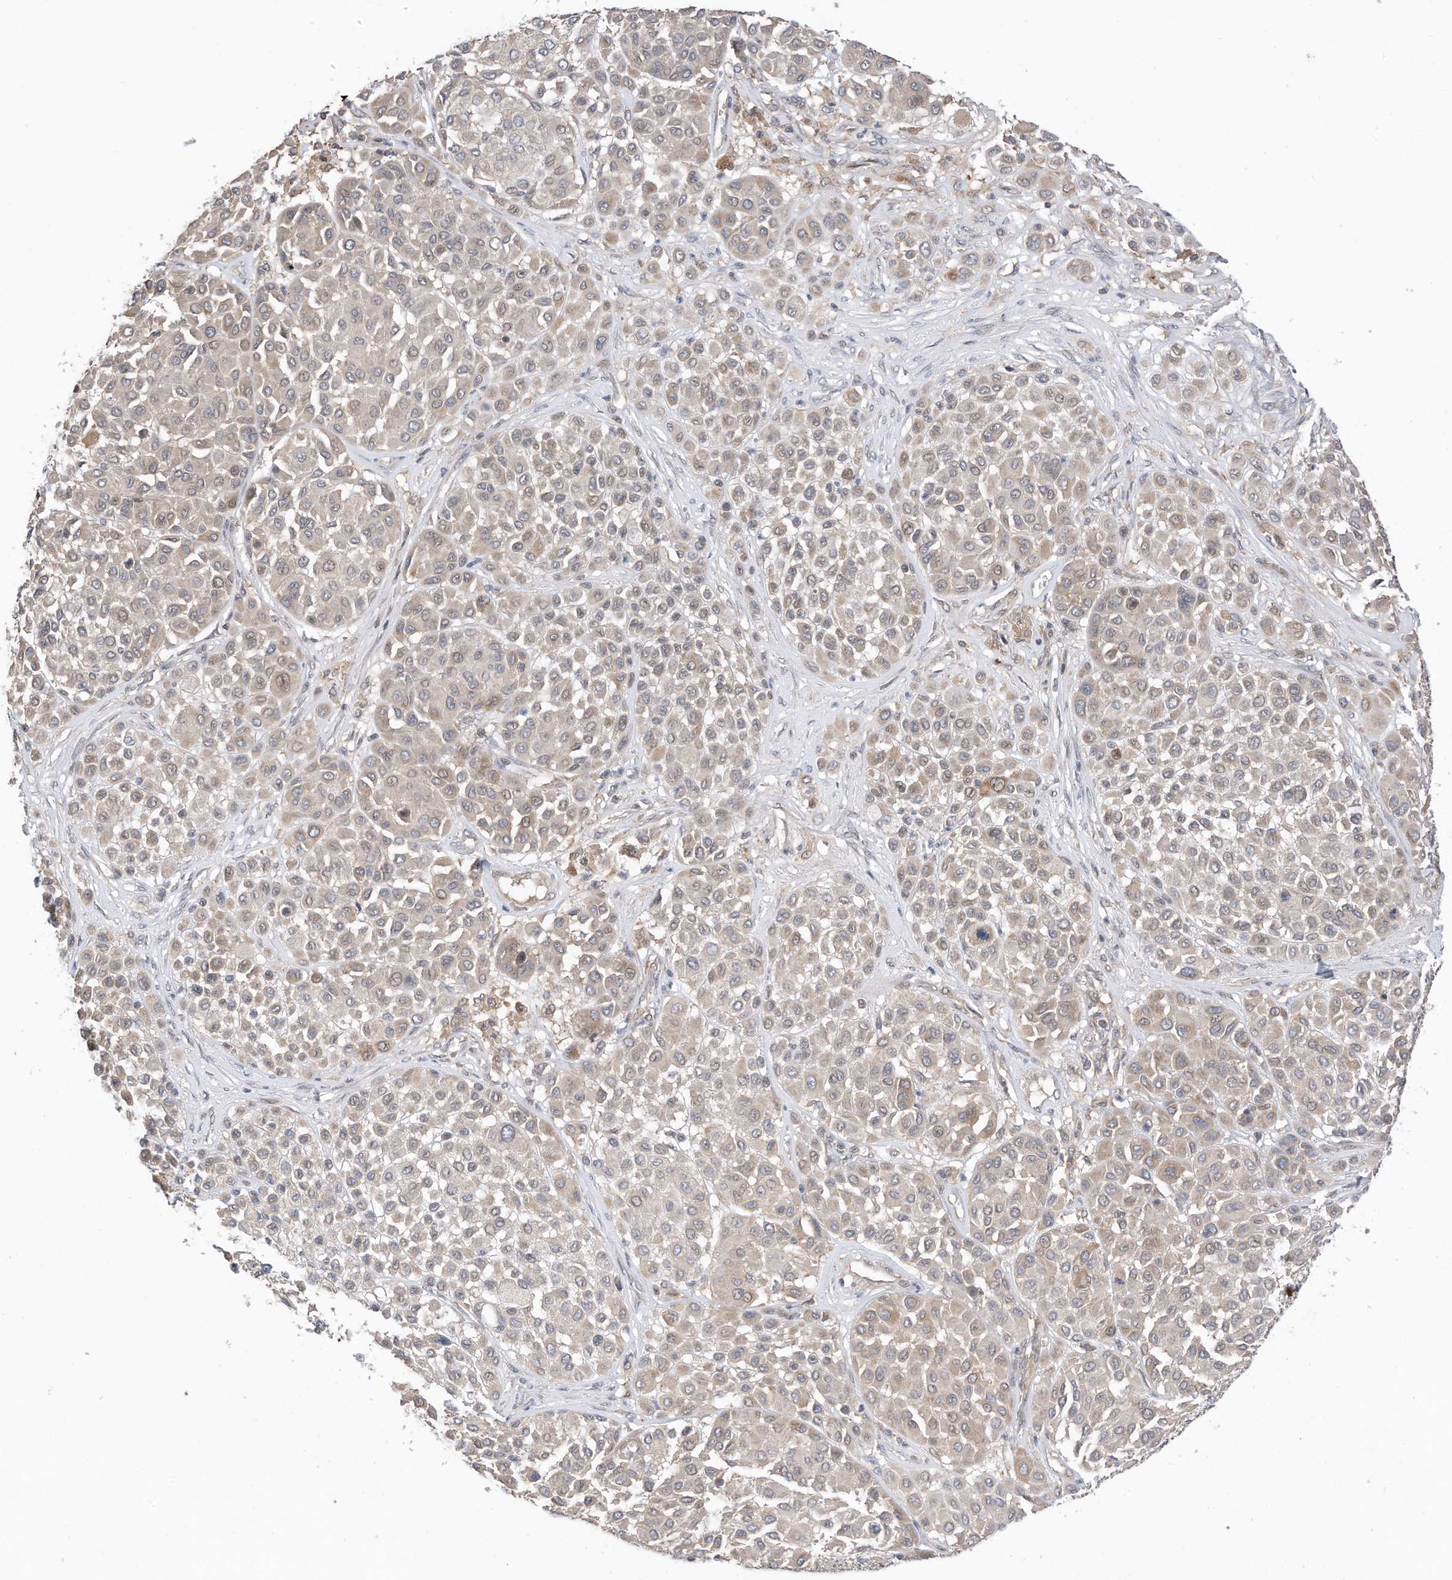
{"staining": {"intensity": "negative", "quantity": "none", "location": "none"}, "tissue": "melanoma", "cell_type": "Tumor cells", "image_type": "cancer", "snomed": [{"axis": "morphology", "description": "Malignant melanoma, Metastatic site"}, {"axis": "topography", "description": "Soft tissue"}], "caption": "Tumor cells show no significant protein positivity in melanoma.", "gene": "REC8", "patient": {"sex": "male", "age": 41}}